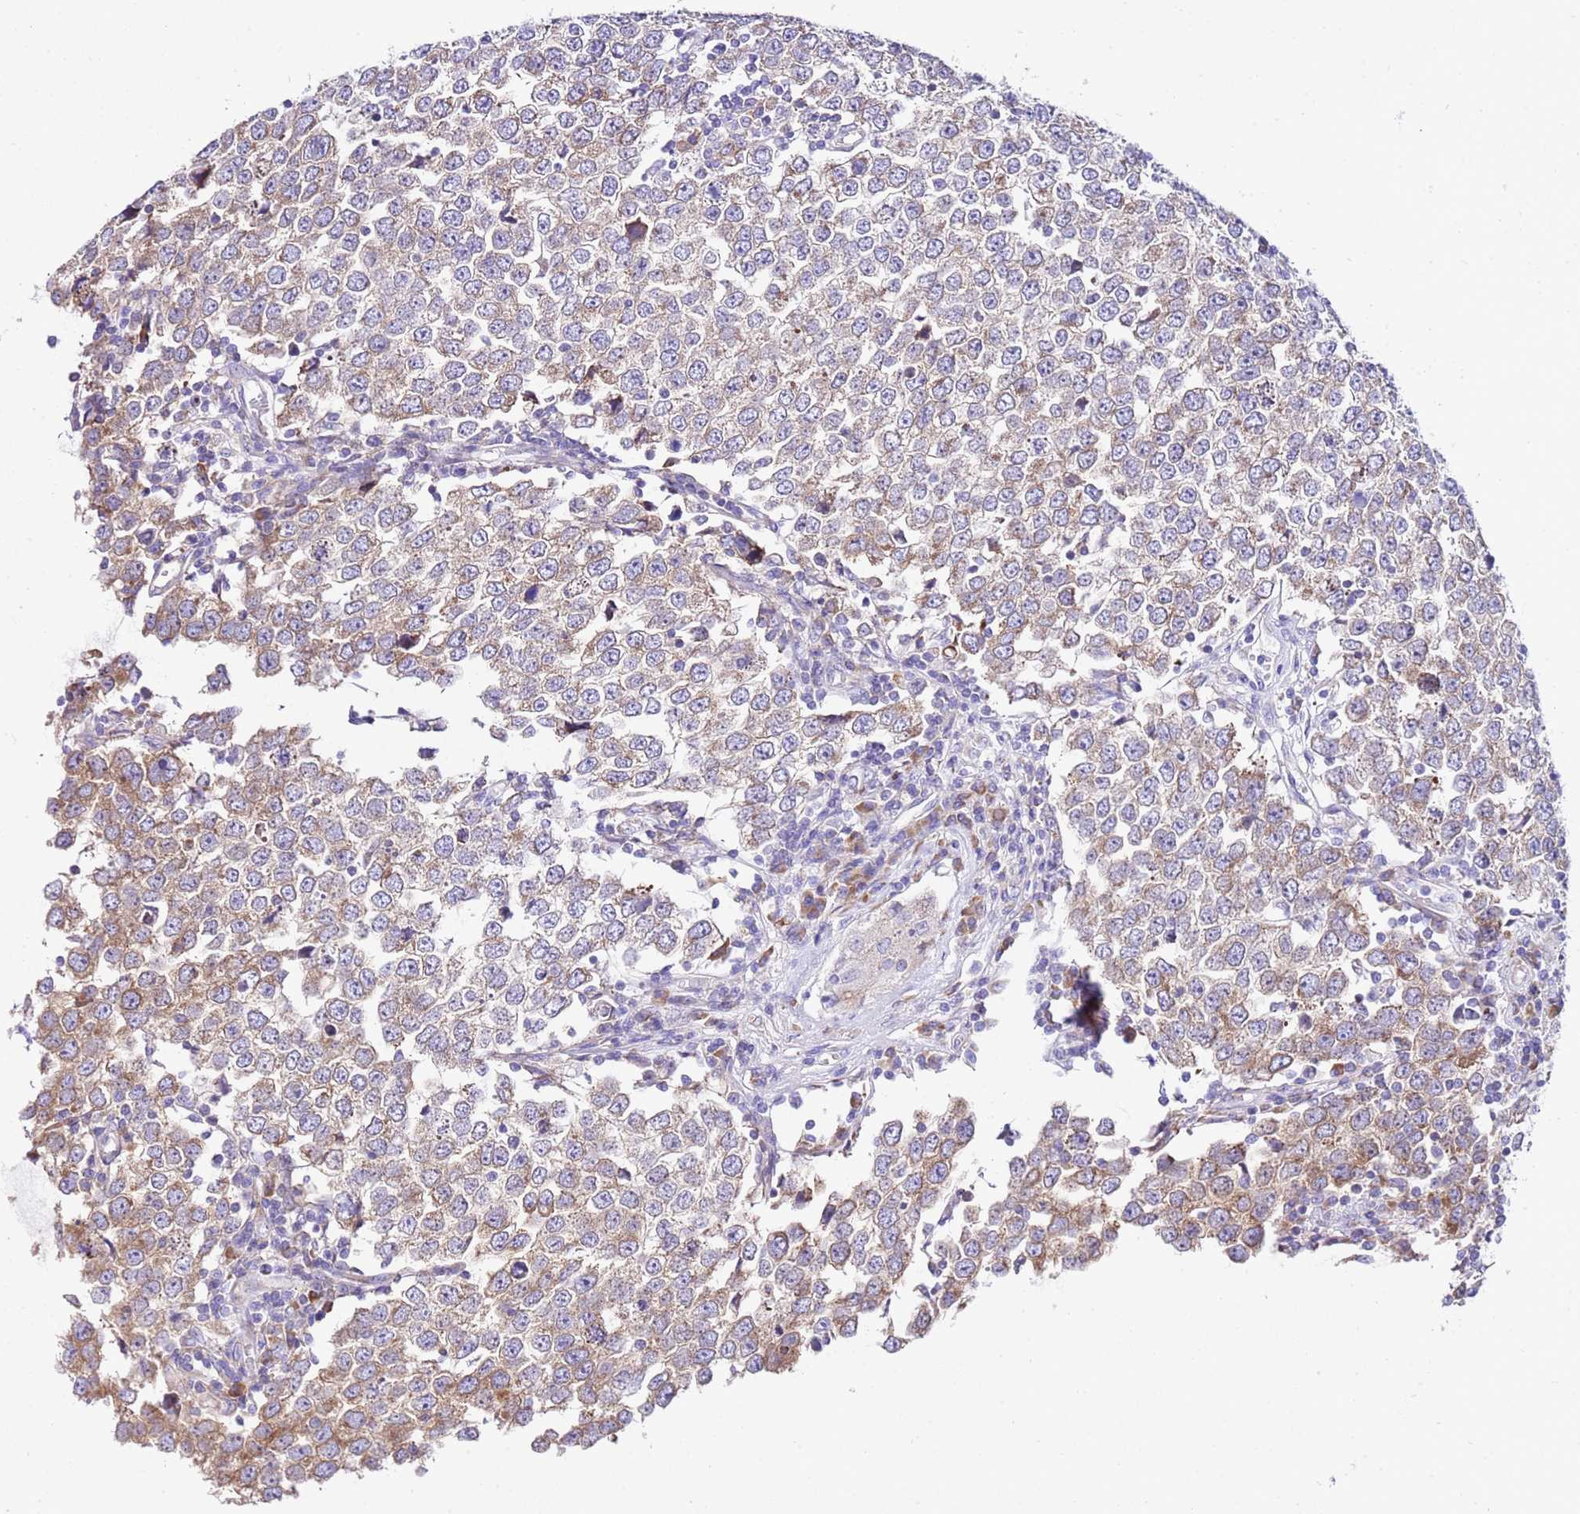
{"staining": {"intensity": "moderate", "quantity": "25%-75%", "location": "cytoplasmic/membranous"}, "tissue": "testis cancer", "cell_type": "Tumor cells", "image_type": "cancer", "snomed": [{"axis": "morphology", "description": "Seminoma, NOS"}, {"axis": "morphology", "description": "Carcinoma, Embryonal, NOS"}, {"axis": "topography", "description": "Testis"}], "caption": "Immunohistochemistry (IHC) image of human testis cancer stained for a protein (brown), which shows medium levels of moderate cytoplasmic/membranous staining in approximately 25%-75% of tumor cells.", "gene": "RPS10", "patient": {"sex": "male", "age": 28}}